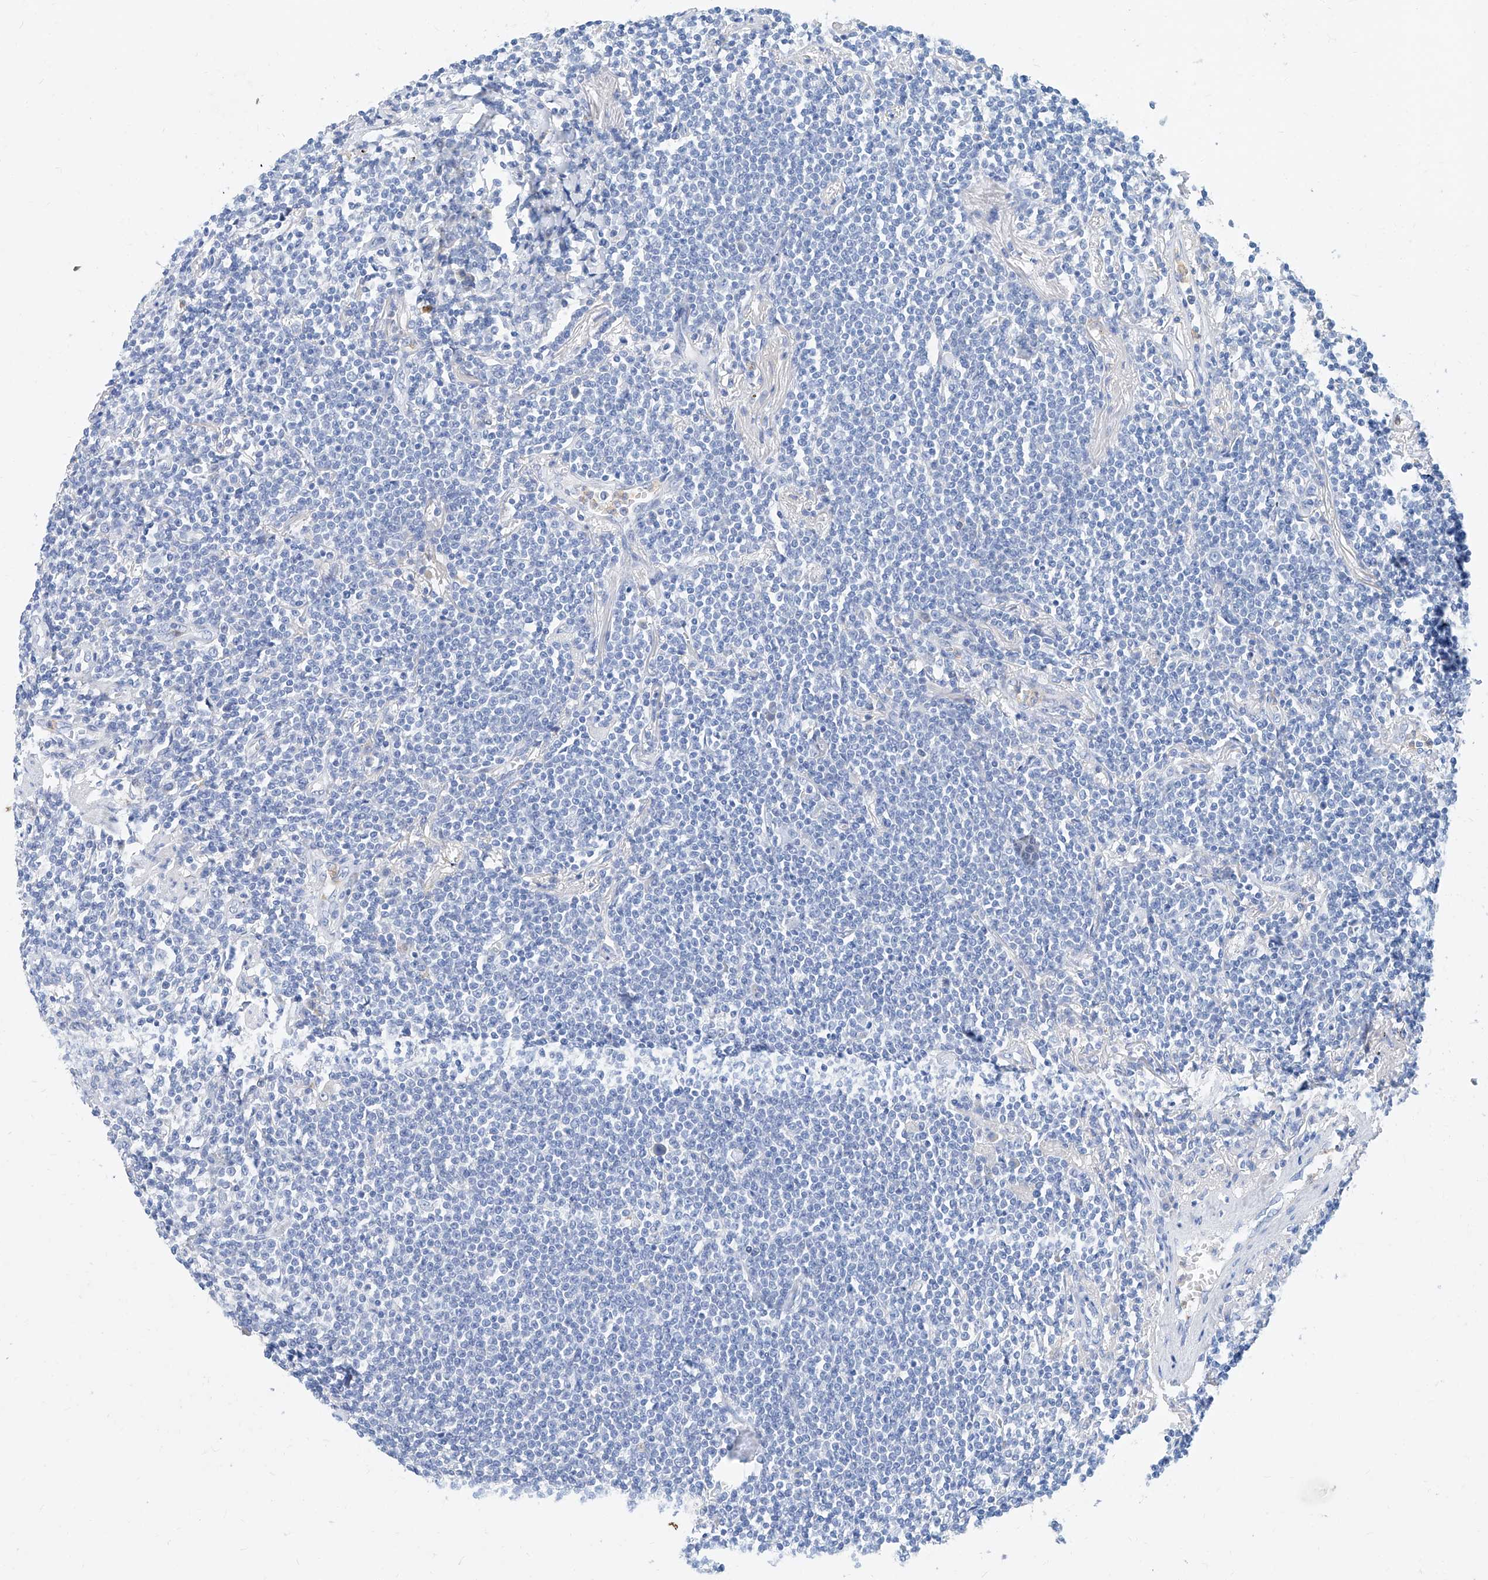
{"staining": {"intensity": "negative", "quantity": "none", "location": "none"}, "tissue": "lymphoma", "cell_type": "Tumor cells", "image_type": "cancer", "snomed": [{"axis": "morphology", "description": "Malignant lymphoma, non-Hodgkin's type, Low grade"}, {"axis": "topography", "description": "Lung"}], "caption": "IHC histopathology image of low-grade malignant lymphoma, non-Hodgkin's type stained for a protein (brown), which exhibits no expression in tumor cells. (DAB immunohistochemistry (IHC) with hematoxylin counter stain).", "gene": "SLC25A29", "patient": {"sex": "female", "age": 71}}